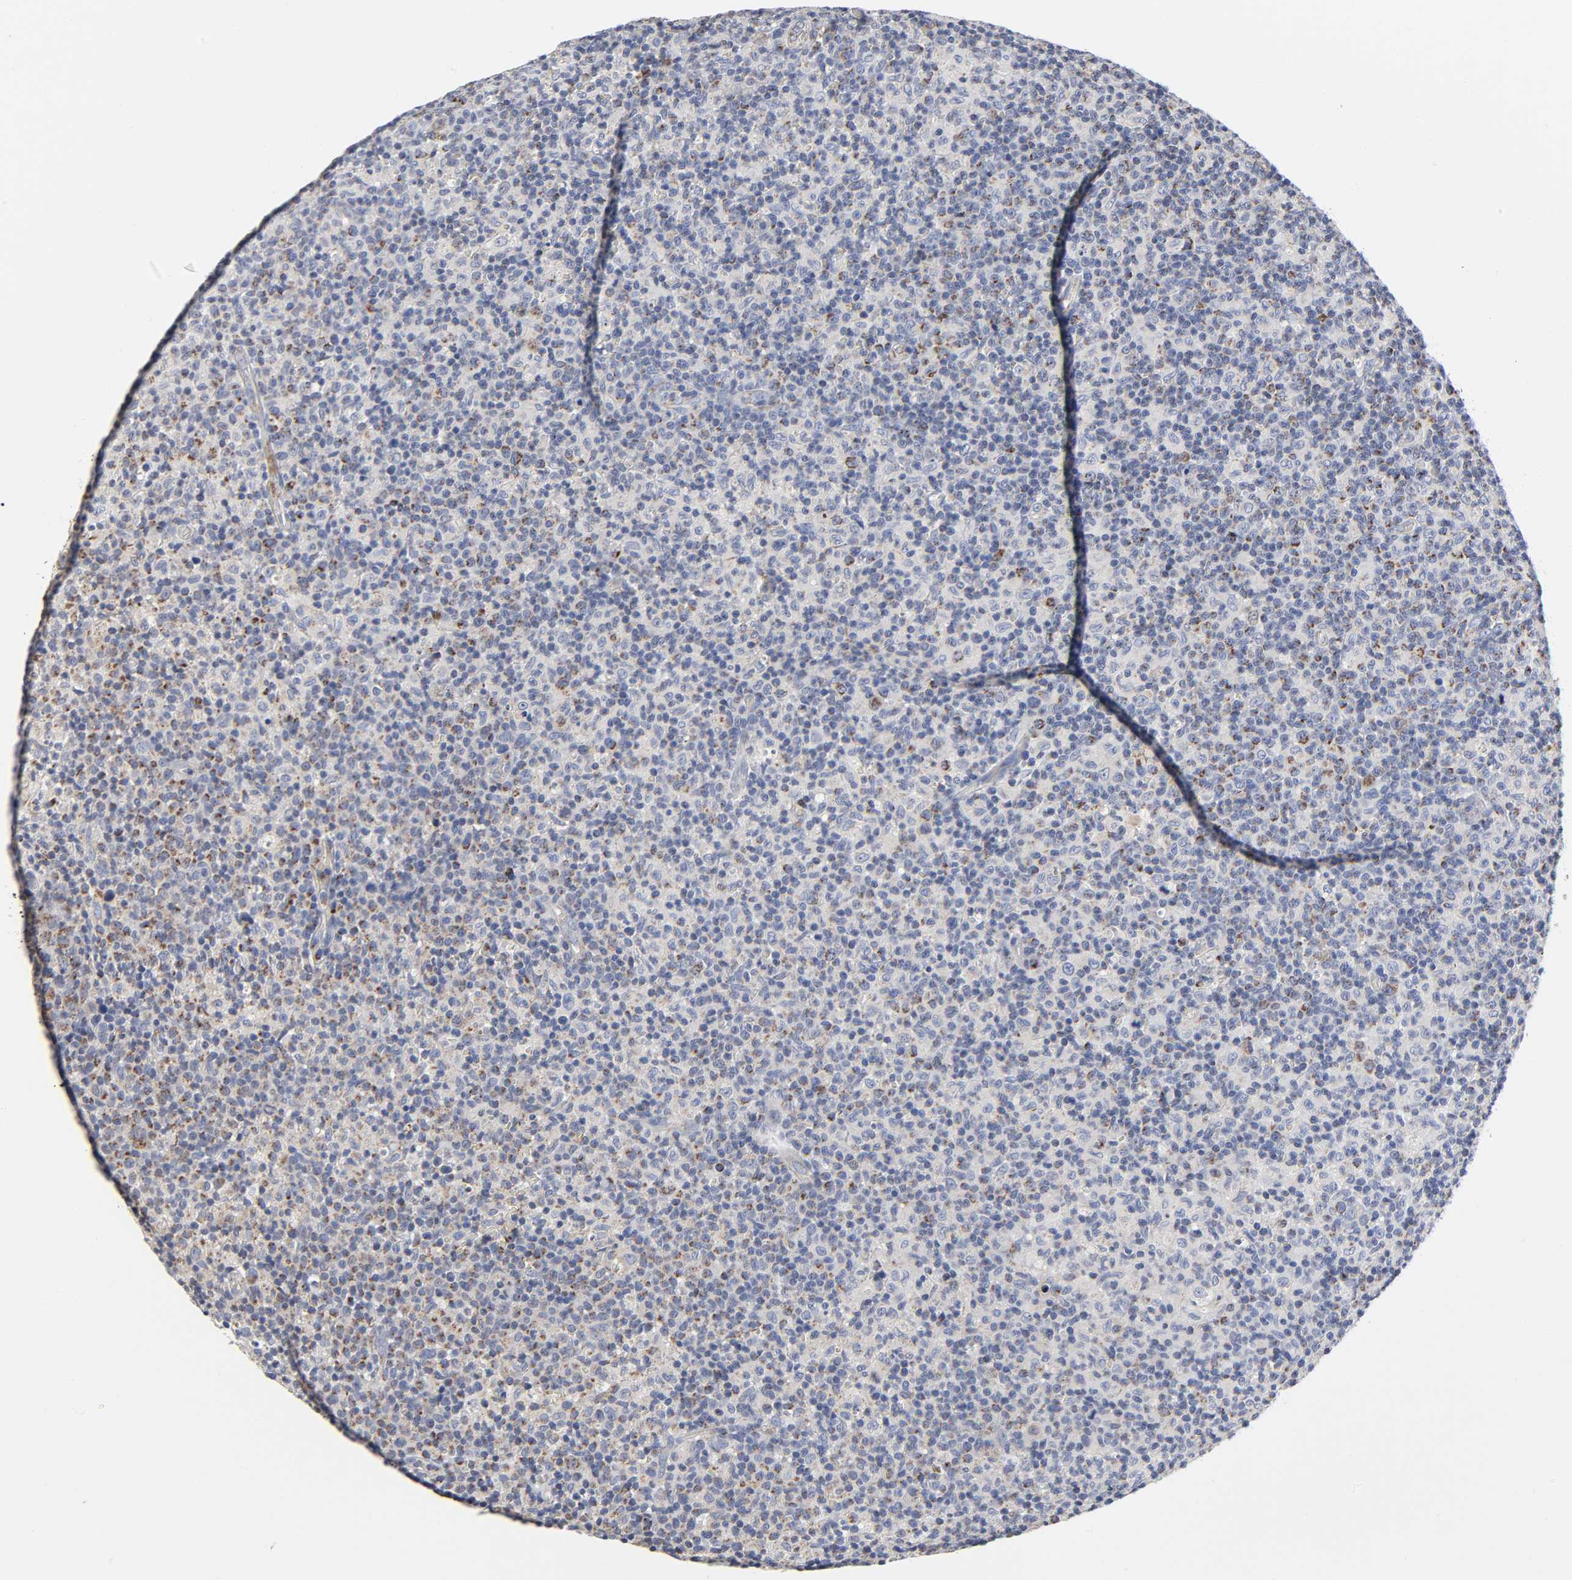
{"staining": {"intensity": "moderate", "quantity": ">75%", "location": "cytoplasmic/membranous"}, "tissue": "lymph node", "cell_type": "Germinal center cells", "image_type": "normal", "snomed": [{"axis": "morphology", "description": "Normal tissue, NOS"}, {"axis": "morphology", "description": "Inflammation, NOS"}, {"axis": "topography", "description": "Lymph node"}], "caption": "Protein analysis of benign lymph node shows moderate cytoplasmic/membranous staining in approximately >75% of germinal center cells.", "gene": "AOPEP", "patient": {"sex": "male", "age": 55}}